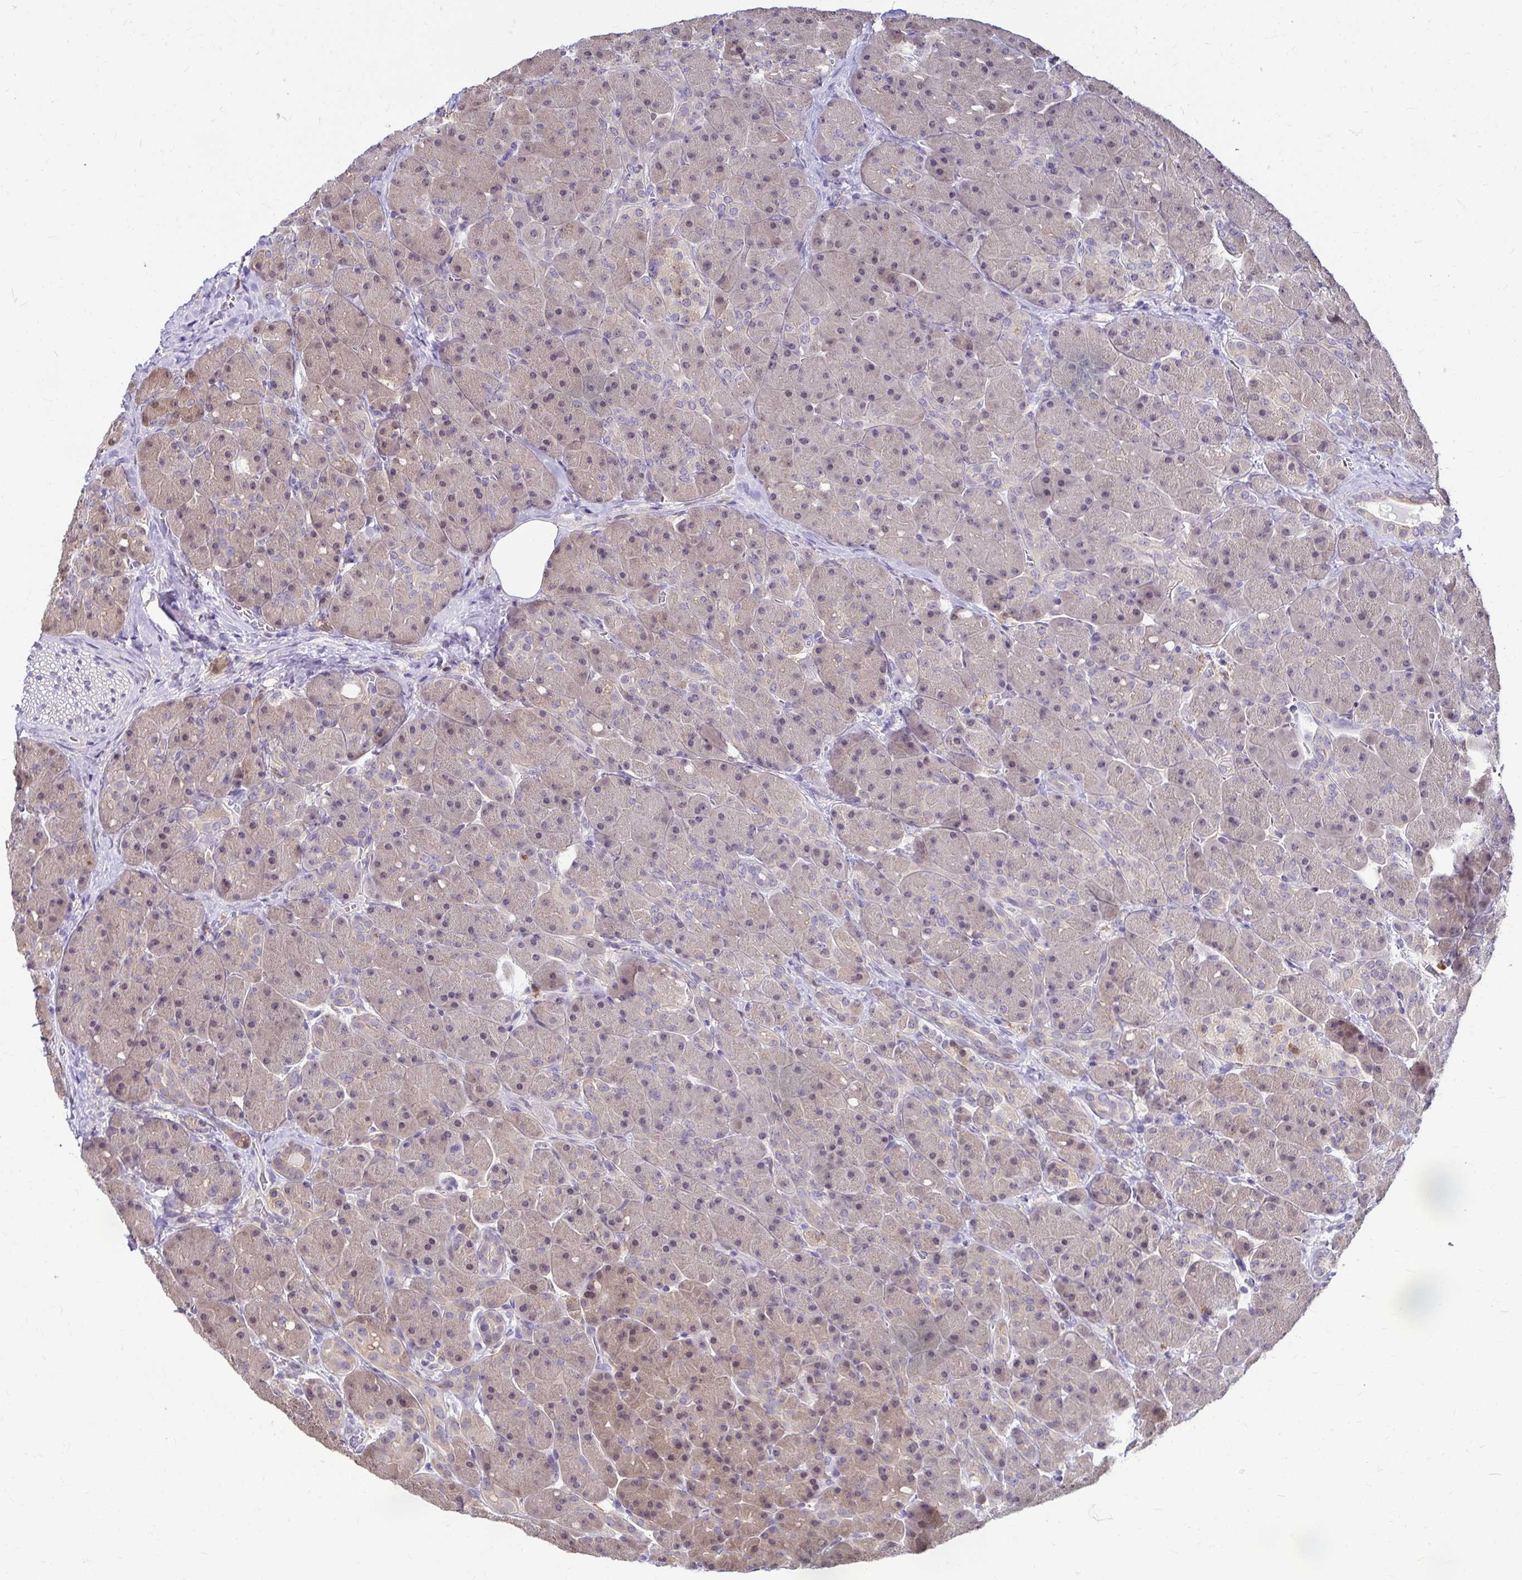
{"staining": {"intensity": "moderate", "quantity": "25%-75%", "location": "cytoplasmic/membranous,nuclear"}, "tissue": "pancreas", "cell_type": "Exocrine glandular cells", "image_type": "normal", "snomed": [{"axis": "morphology", "description": "Normal tissue, NOS"}, {"axis": "topography", "description": "Pancreas"}], "caption": "Immunohistochemical staining of unremarkable human pancreas displays 25%-75% levels of moderate cytoplasmic/membranous,nuclear protein staining in about 25%-75% of exocrine glandular cells.", "gene": "IDH1", "patient": {"sex": "male", "age": 55}}